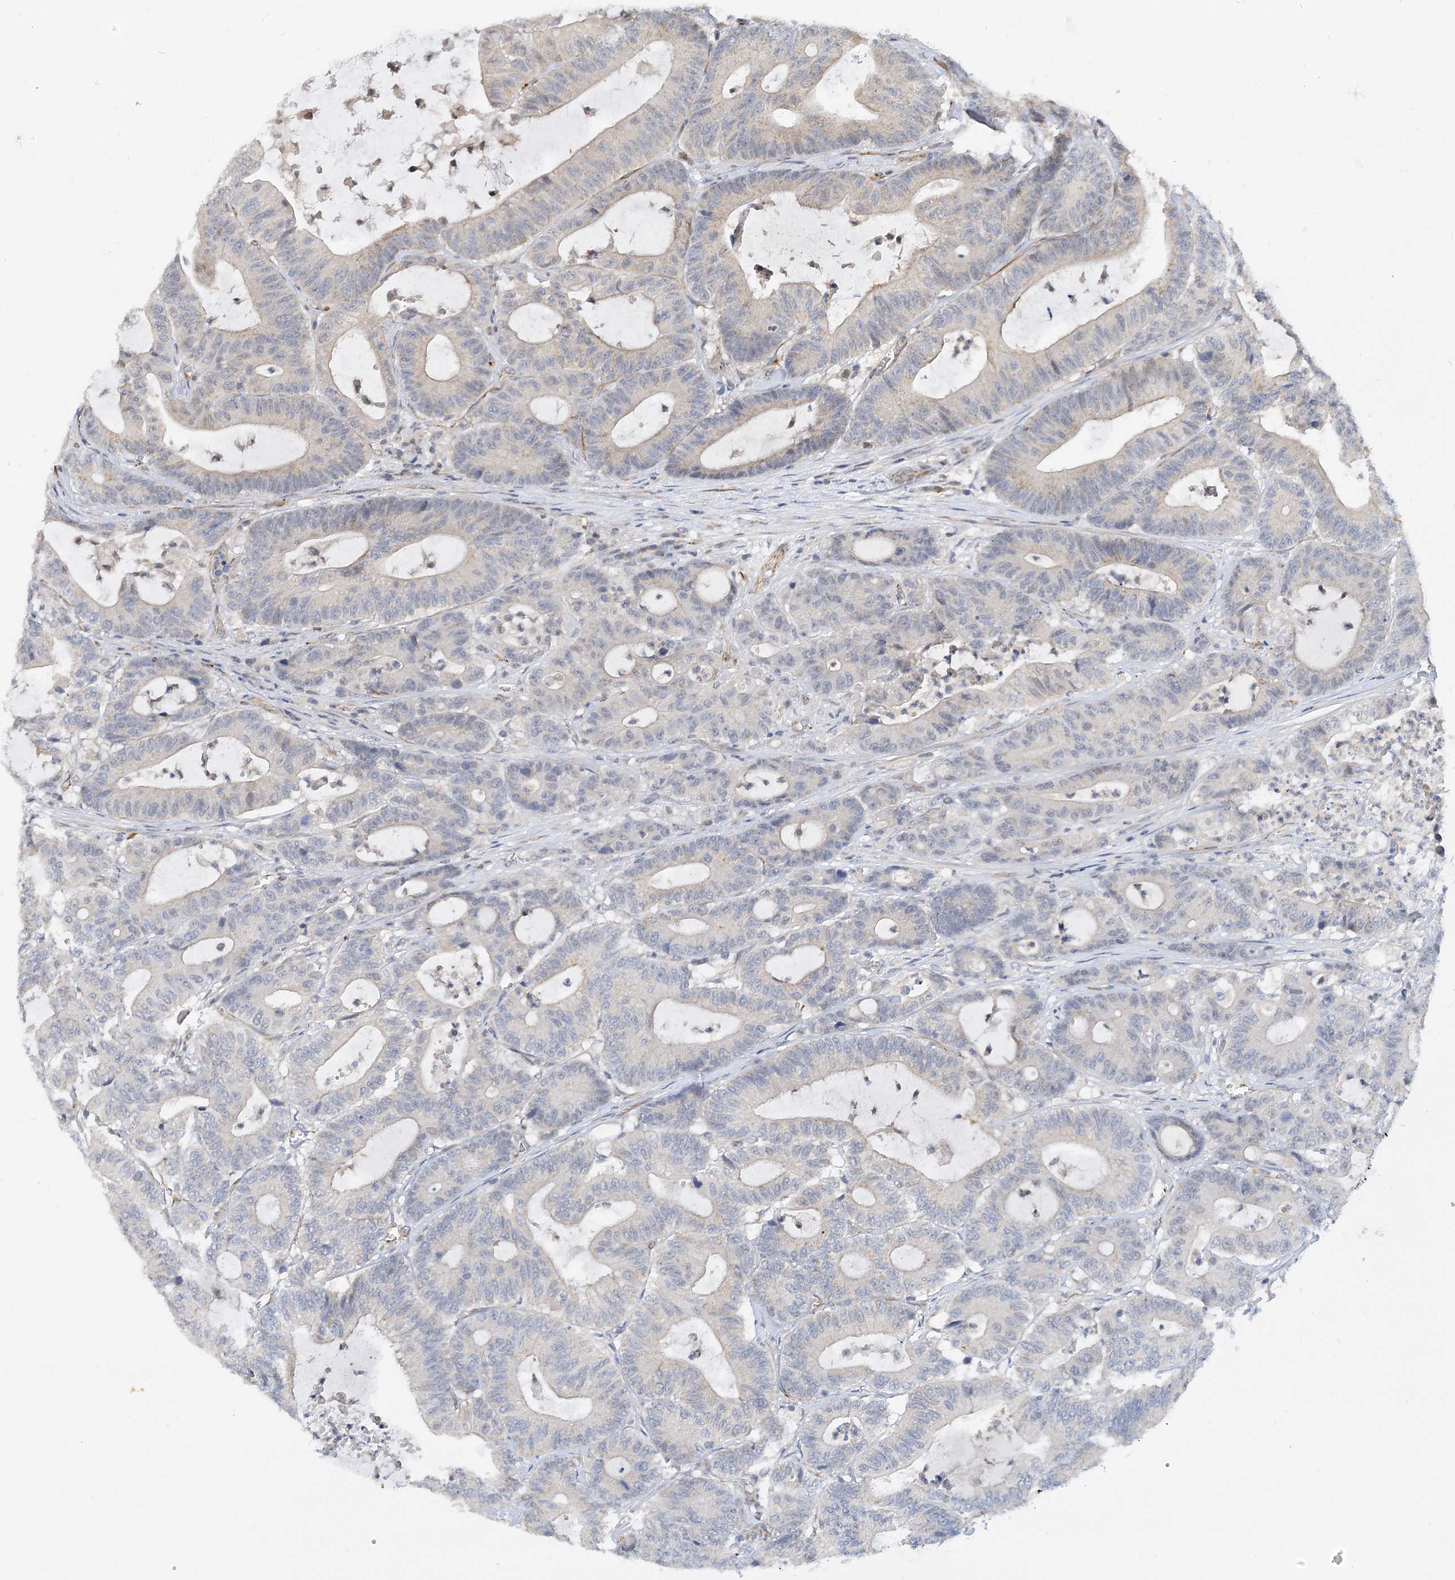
{"staining": {"intensity": "negative", "quantity": "none", "location": "none"}, "tissue": "colorectal cancer", "cell_type": "Tumor cells", "image_type": "cancer", "snomed": [{"axis": "morphology", "description": "Adenocarcinoma, NOS"}, {"axis": "topography", "description": "Colon"}], "caption": "Immunohistochemistry image of neoplastic tissue: human adenocarcinoma (colorectal) stained with DAB (3,3'-diaminobenzidine) demonstrates no significant protein expression in tumor cells.", "gene": "NELL2", "patient": {"sex": "female", "age": 84}}